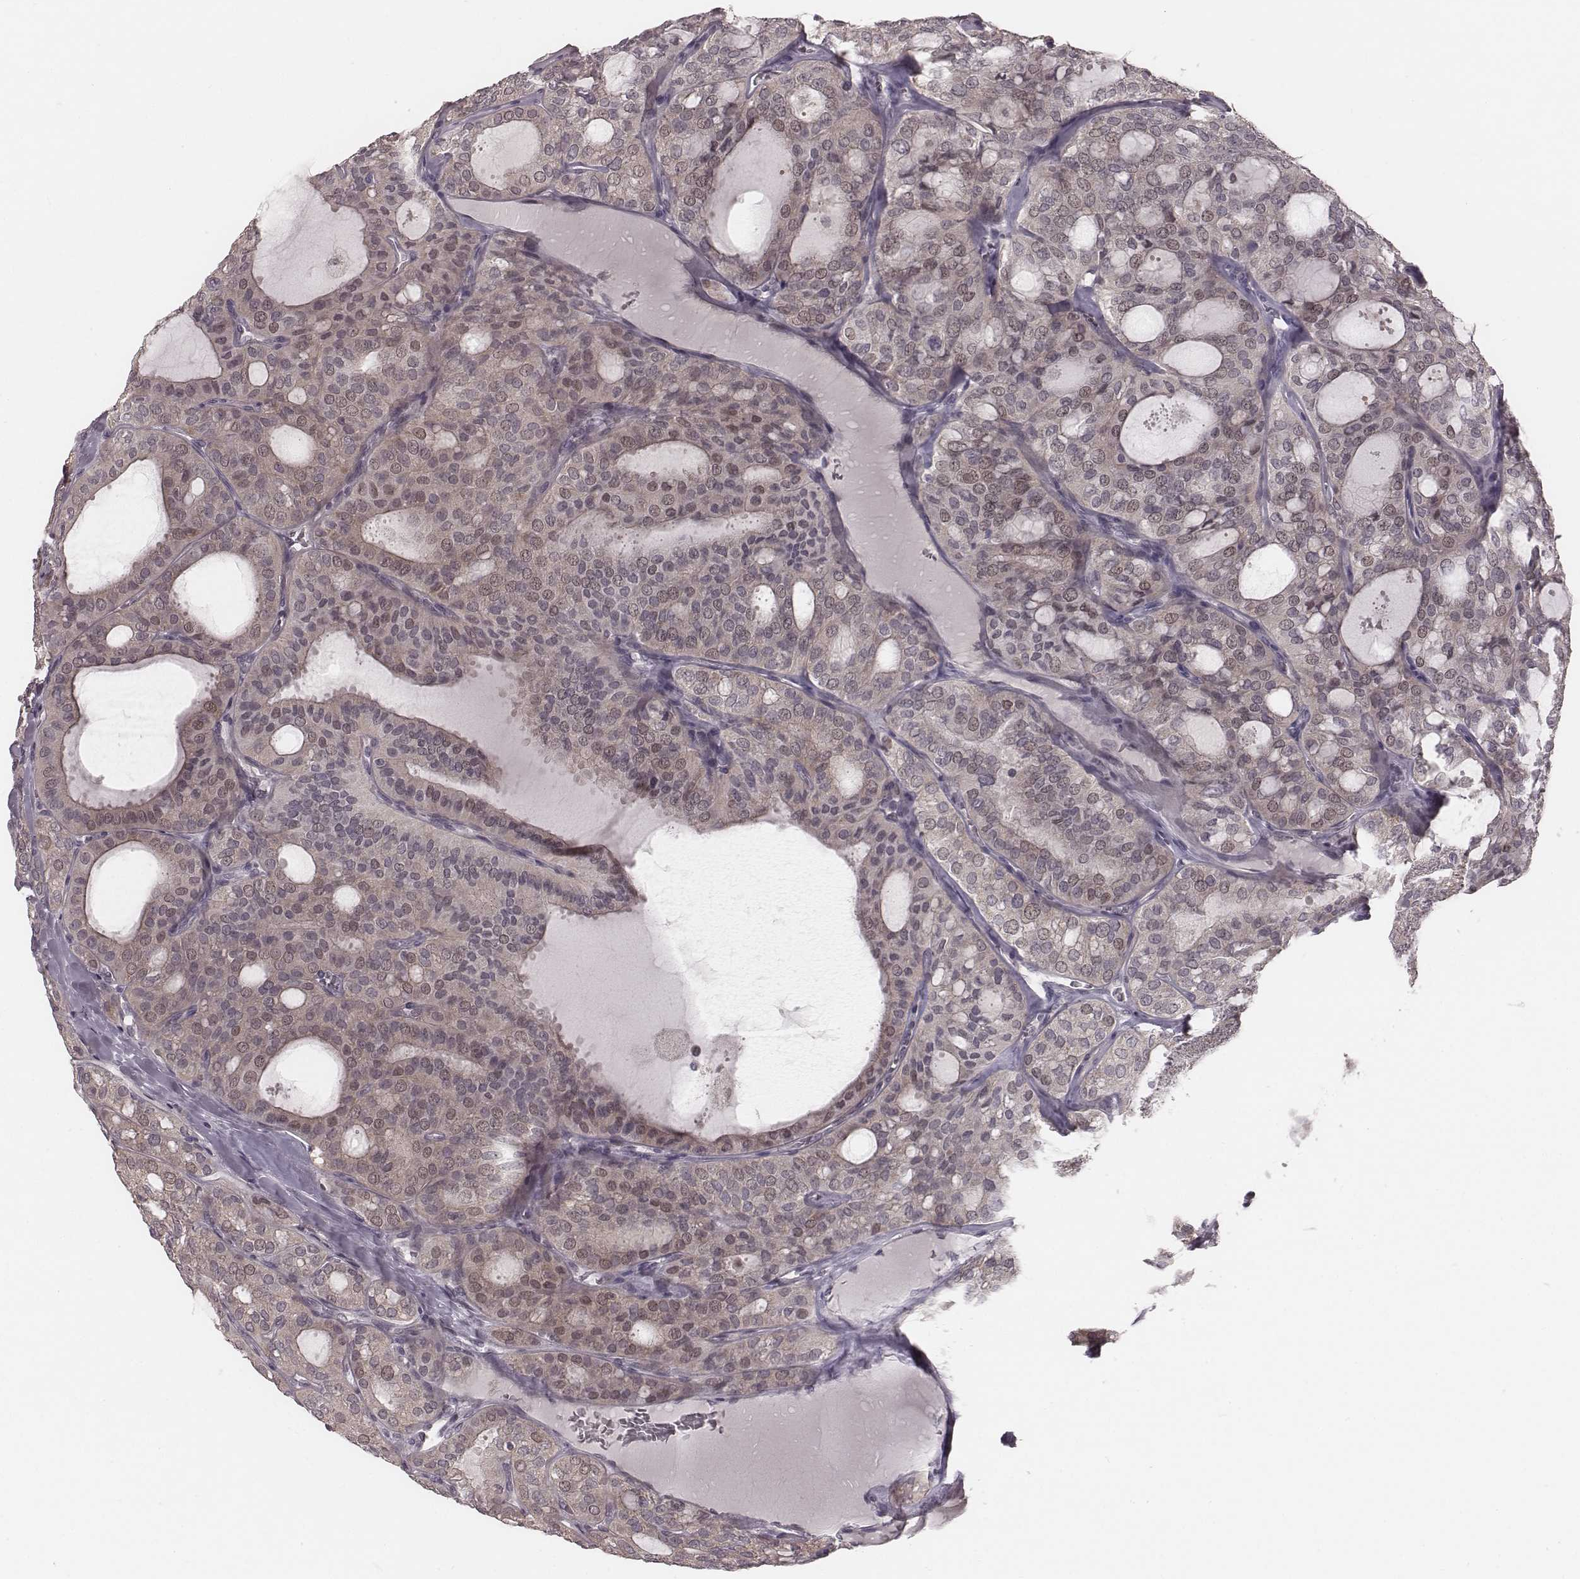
{"staining": {"intensity": "weak", "quantity": ">75%", "location": "cytoplasmic/membranous"}, "tissue": "thyroid cancer", "cell_type": "Tumor cells", "image_type": "cancer", "snomed": [{"axis": "morphology", "description": "Follicular adenoma carcinoma, NOS"}, {"axis": "topography", "description": "Thyroid gland"}], "caption": "Brown immunohistochemical staining in human follicular adenoma carcinoma (thyroid) shows weak cytoplasmic/membranous expression in approximately >75% of tumor cells.", "gene": "IQCG", "patient": {"sex": "male", "age": 75}}